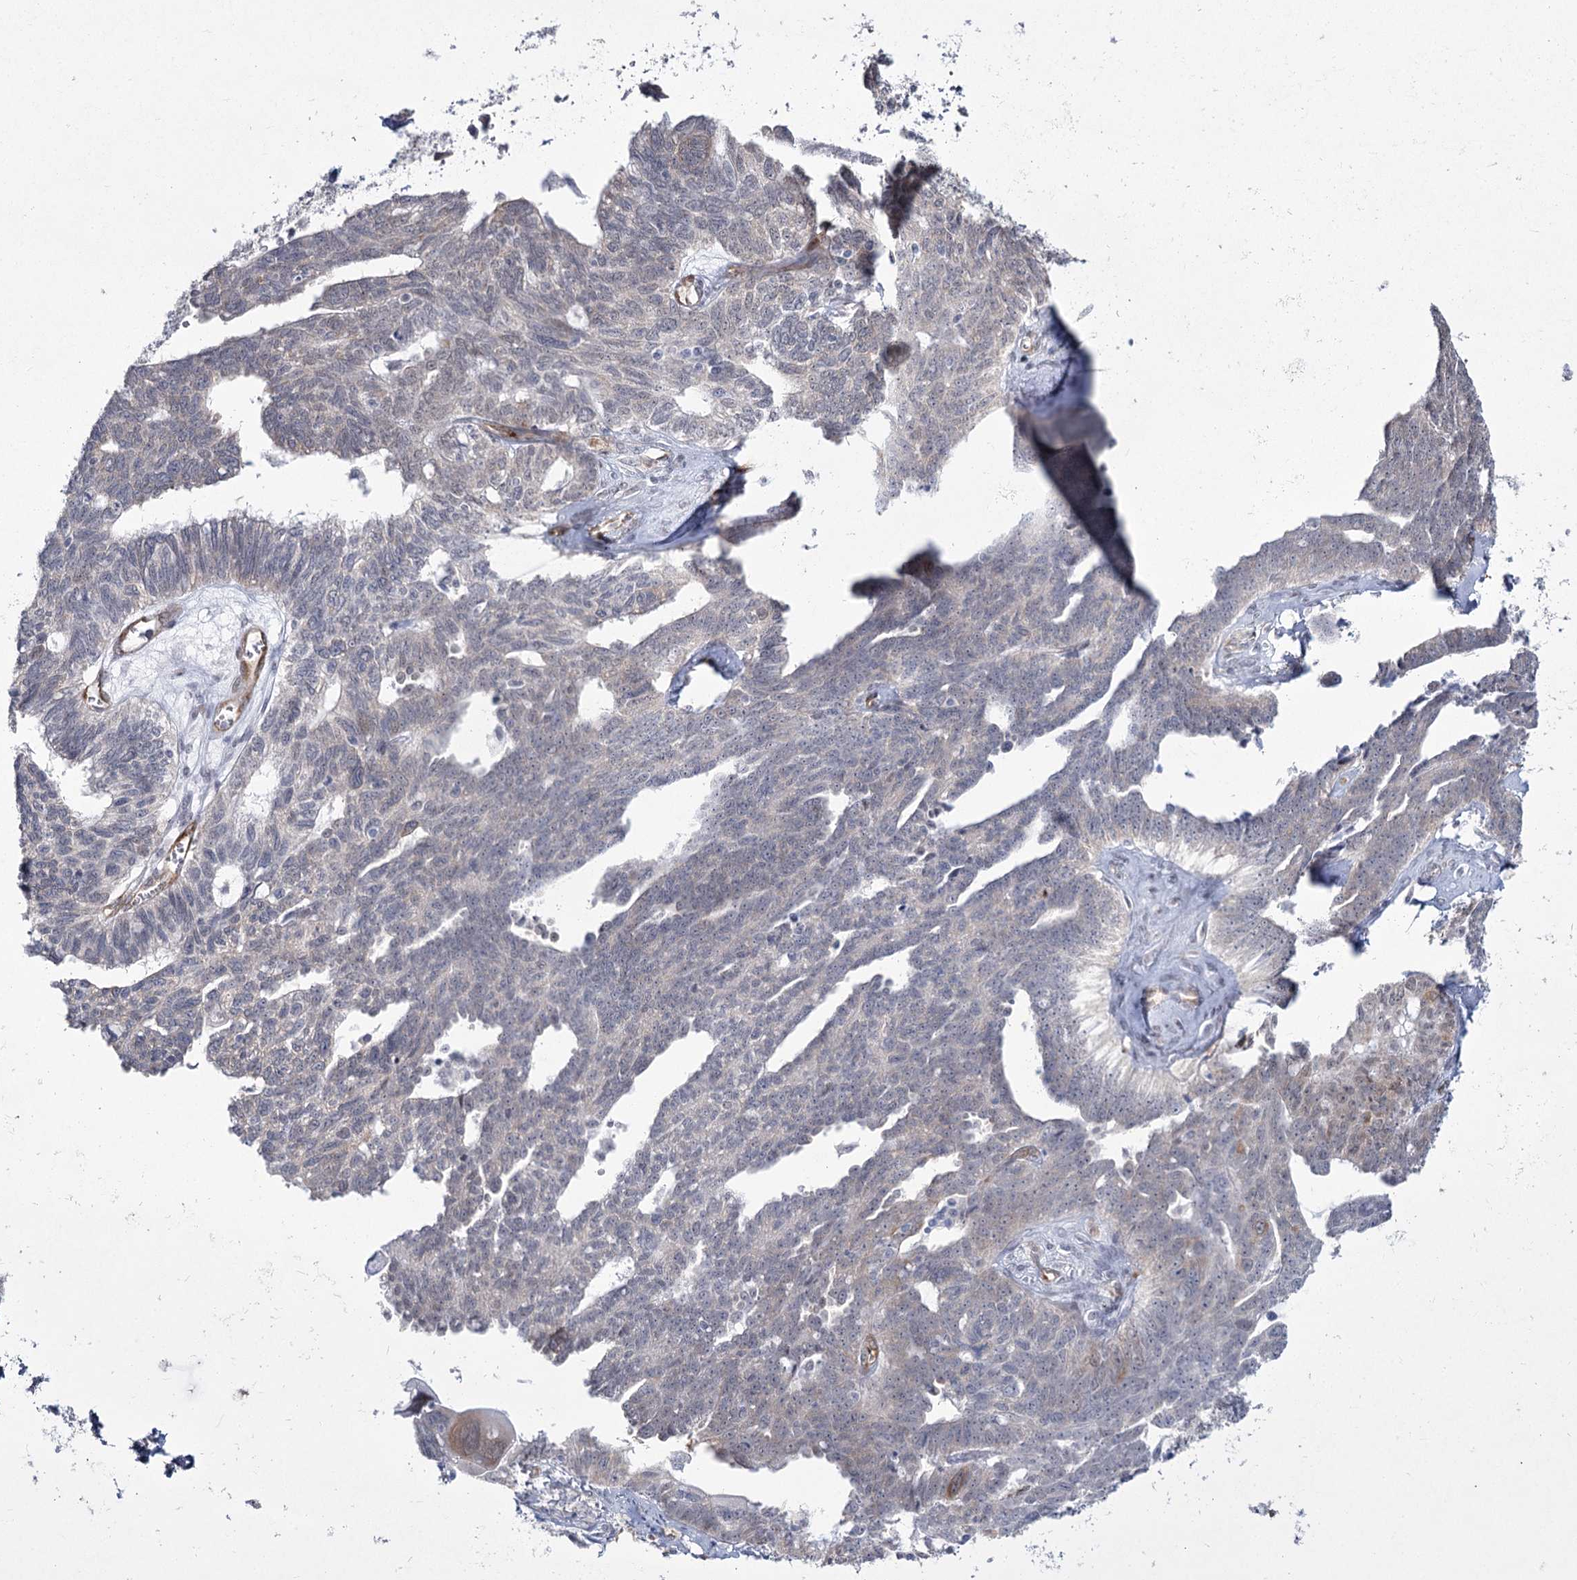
{"staining": {"intensity": "negative", "quantity": "none", "location": "none"}, "tissue": "ovarian cancer", "cell_type": "Tumor cells", "image_type": "cancer", "snomed": [{"axis": "morphology", "description": "Cystadenocarcinoma, serous, NOS"}, {"axis": "topography", "description": "Ovary"}], "caption": "Tumor cells are negative for protein expression in human serous cystadenocarcinoma (ovarian).", "gene": "YBX3", "patient": {"sex": "female", "age": 79}}